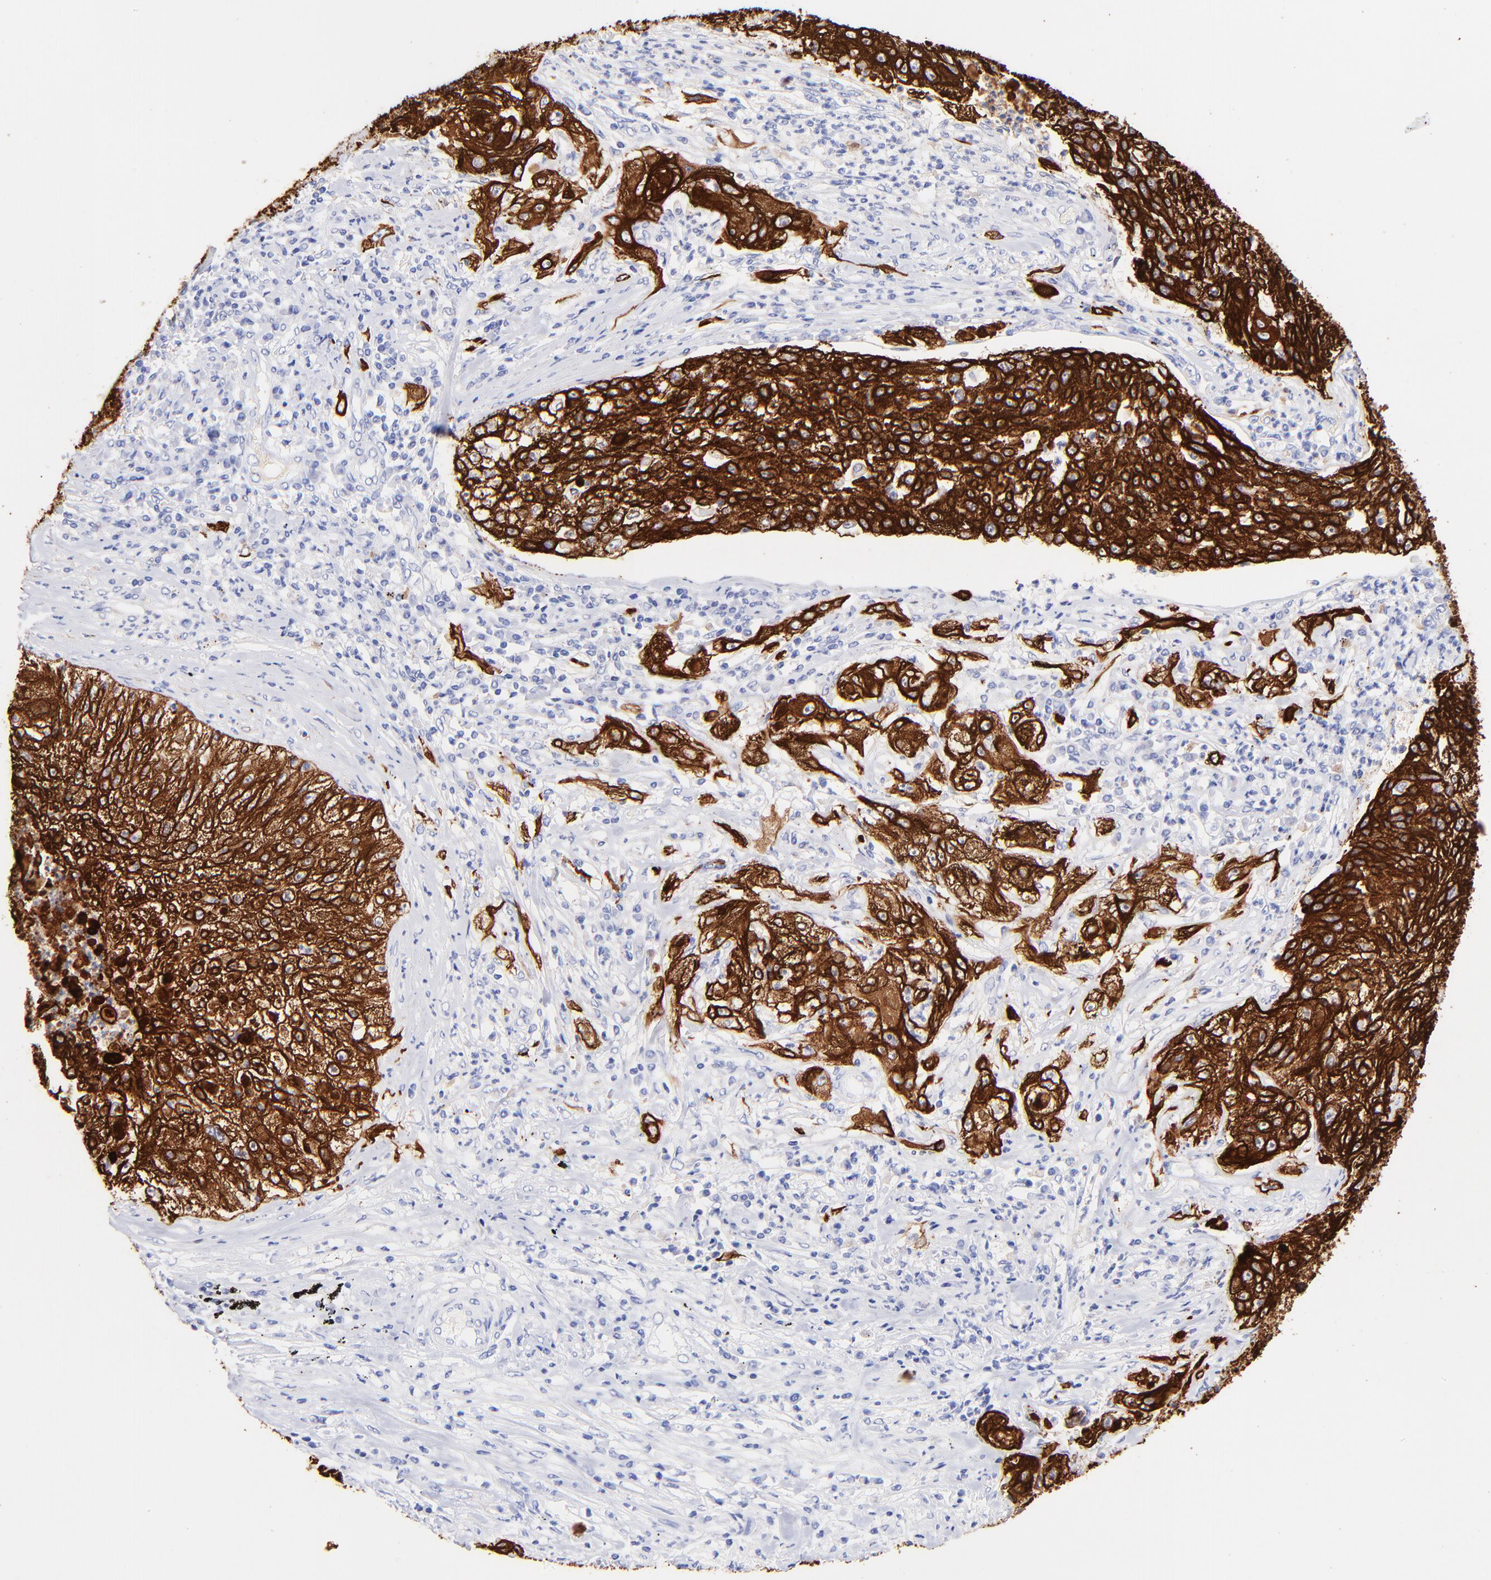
{"staining": {"intensity": "strong", "quantity": ">75%", "location": "cytoplasmic/membranous"}, "tissue": "lung cancer", "cell_type": "Tumor cells", "image_type": "cancer", "snomed": [{"axis": "morphology", "description": "Inflammation, NOS"}, {"axis": "morphology", "description": "Squamous cell carcinoma, NOS"}, {"axis": "topography", "description": "Lymph node"}, {"axis": "topography", "description": "Soft tissue"}, {"axis": "topography", "description": "Lung"}], "caption": "High-magnification brightfield microscopy of lung cancer (squamous cell carcinoma) stained with DAB (3,3'-diaminobenzidine) (brown) and counterstained with hematoxylin (blue). tumor cells exhibit strong cytoplasmic/membranous staining is present in about>75% of cells.", "gene": "KRT19", "patient": {"sex": "male", "age": 66}}